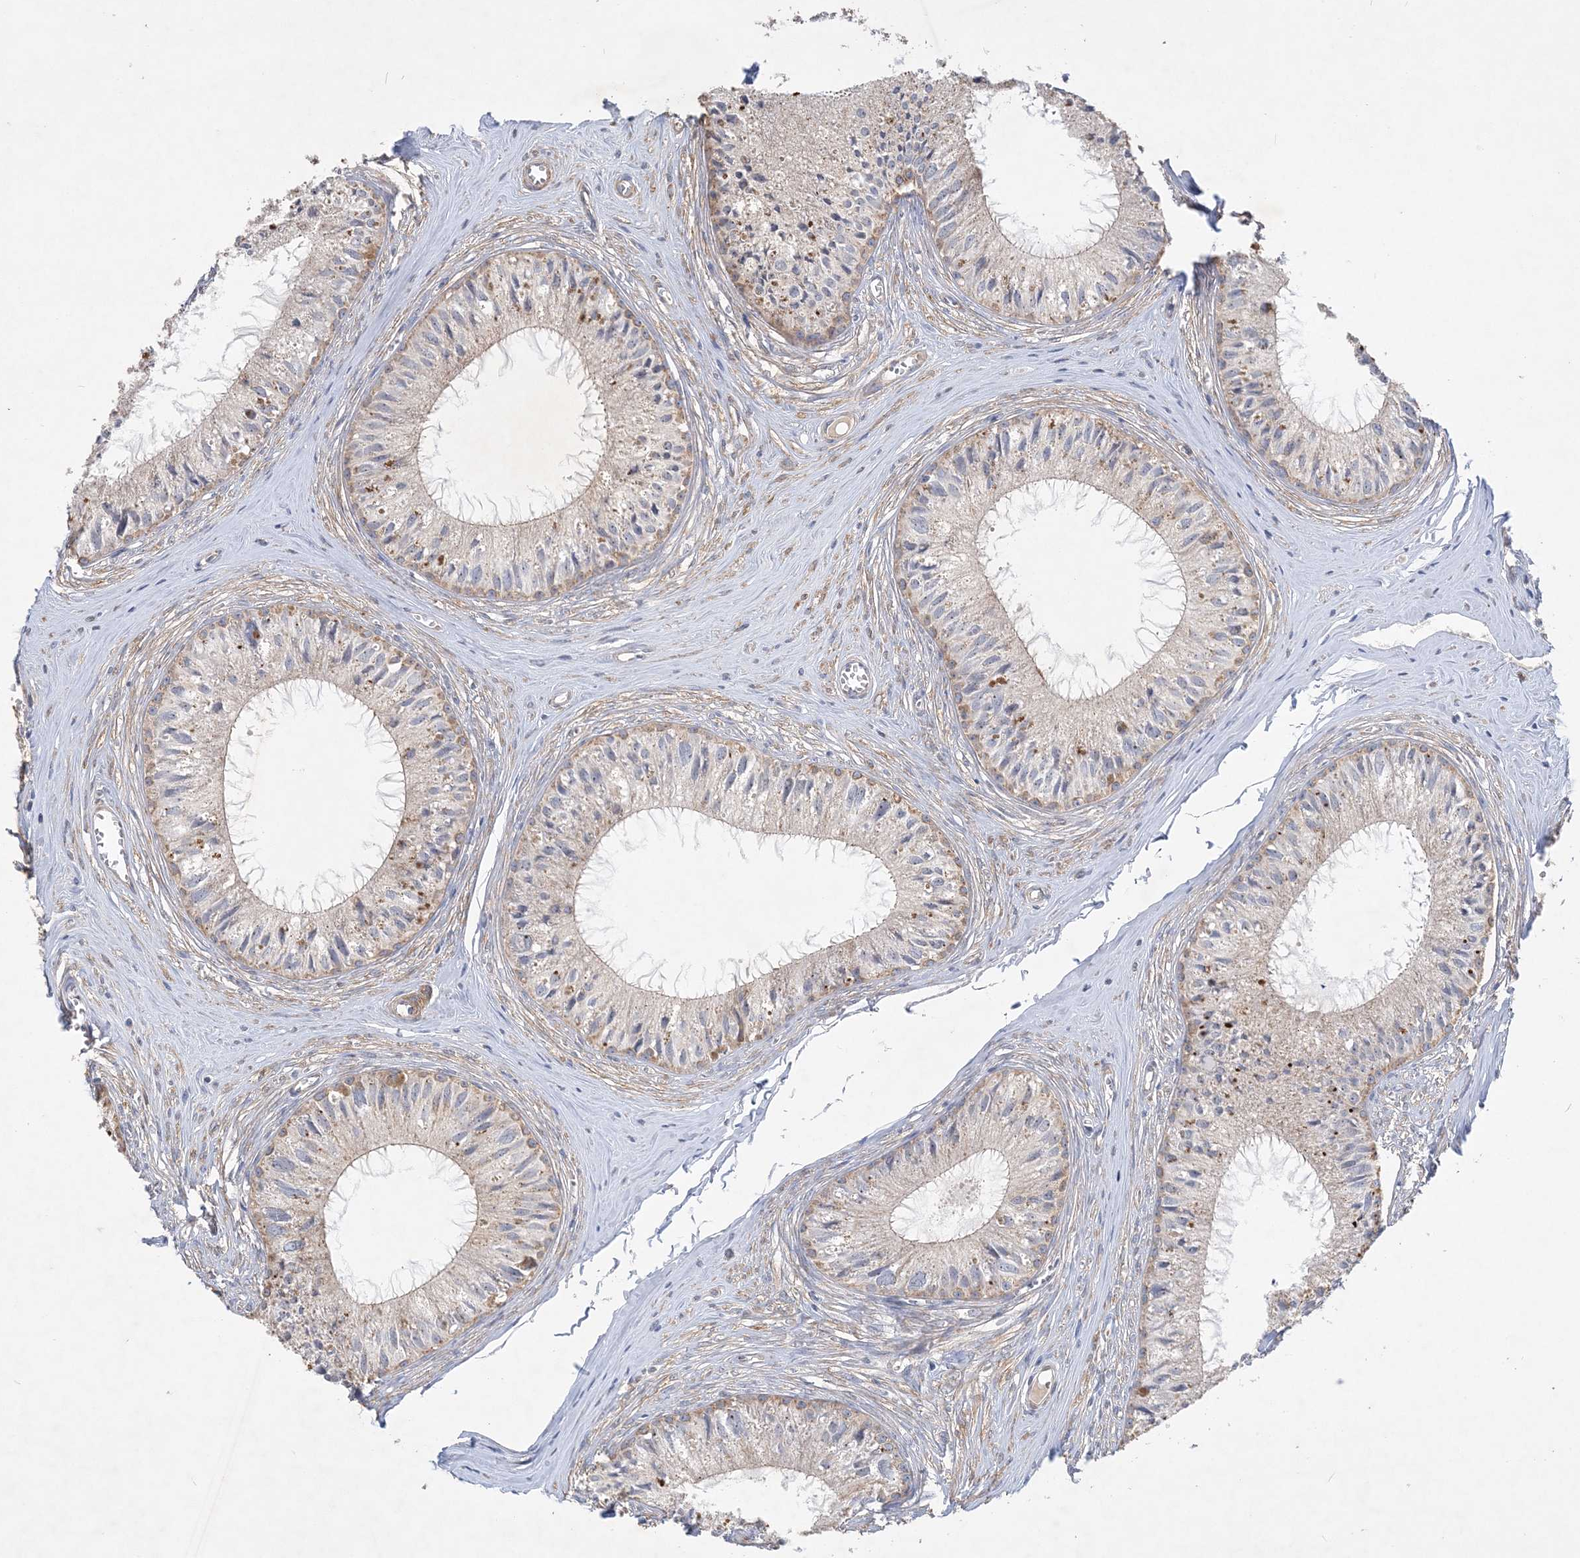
{"staining": {"intensity": "moderate", "quantity": "25%-75%", "location": "cytoplasmic/membranous,nuclear"}, "tissue": "epididymis", "cell_type": "Glandular cells", "image_type": "normal", "snomed": [{"axis": "morphology", "description": "Normal tissue, NOS"}, {"axis": "topography", "description": "Epididymis"}], "caption": "Immunohistochemistry (IHC) (DAB (3,3'-diaminobenzidine)) staining of normal human epididymis exhibits moderate cytoplasmic/membranous,nuclear protein expression in about 25%-75% of glandular cells.", "gene": "FEZ2", "patient": {"sex": "male", "age": 36}}